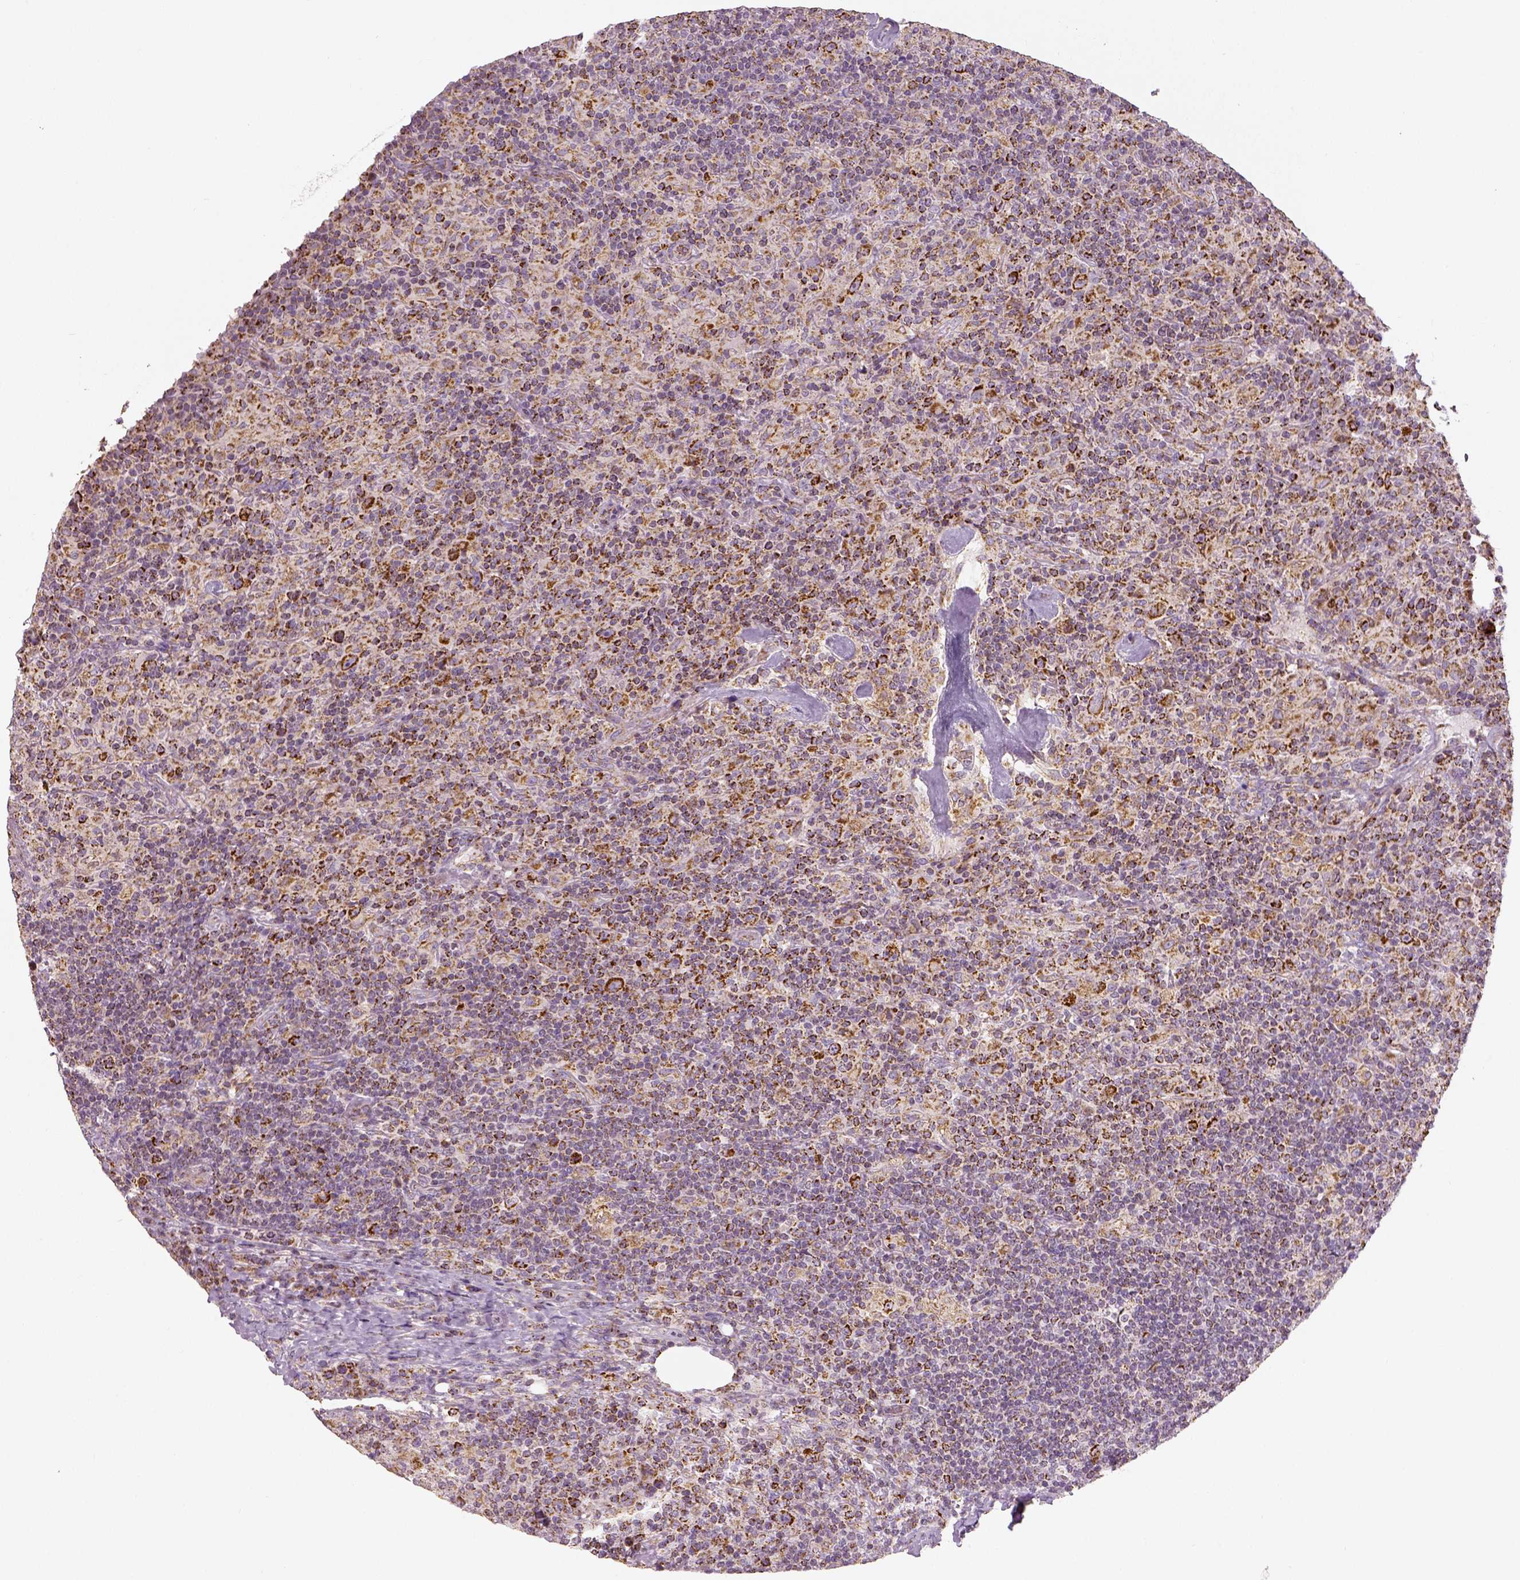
{"staining": {"intensity": "moderate", "quantity": ">75%", "location": "cytoplasmic/membranous"}, "tissue": "lymphoma", "cell_type": "Tumor cells", "image_type": "cancer", "snomed": [{"axis": "morphology", "description": "Hodgkin's disease, NOS"}, {"axis": "topography", "description": "Lymph node"}], "caption": "Tumor cells exhibit medium levels of moderate cytoplasmic/membranous staining in approximately >75% of cells in lymphoma. (Stains: DAB (3,3'-diaminobenzidine) in brown, nuclei in blue, Microscopy: brightfield microscopy at high magnification).", "gene": "PGAM5", "patient": {"sex": "male", "age": 70}}